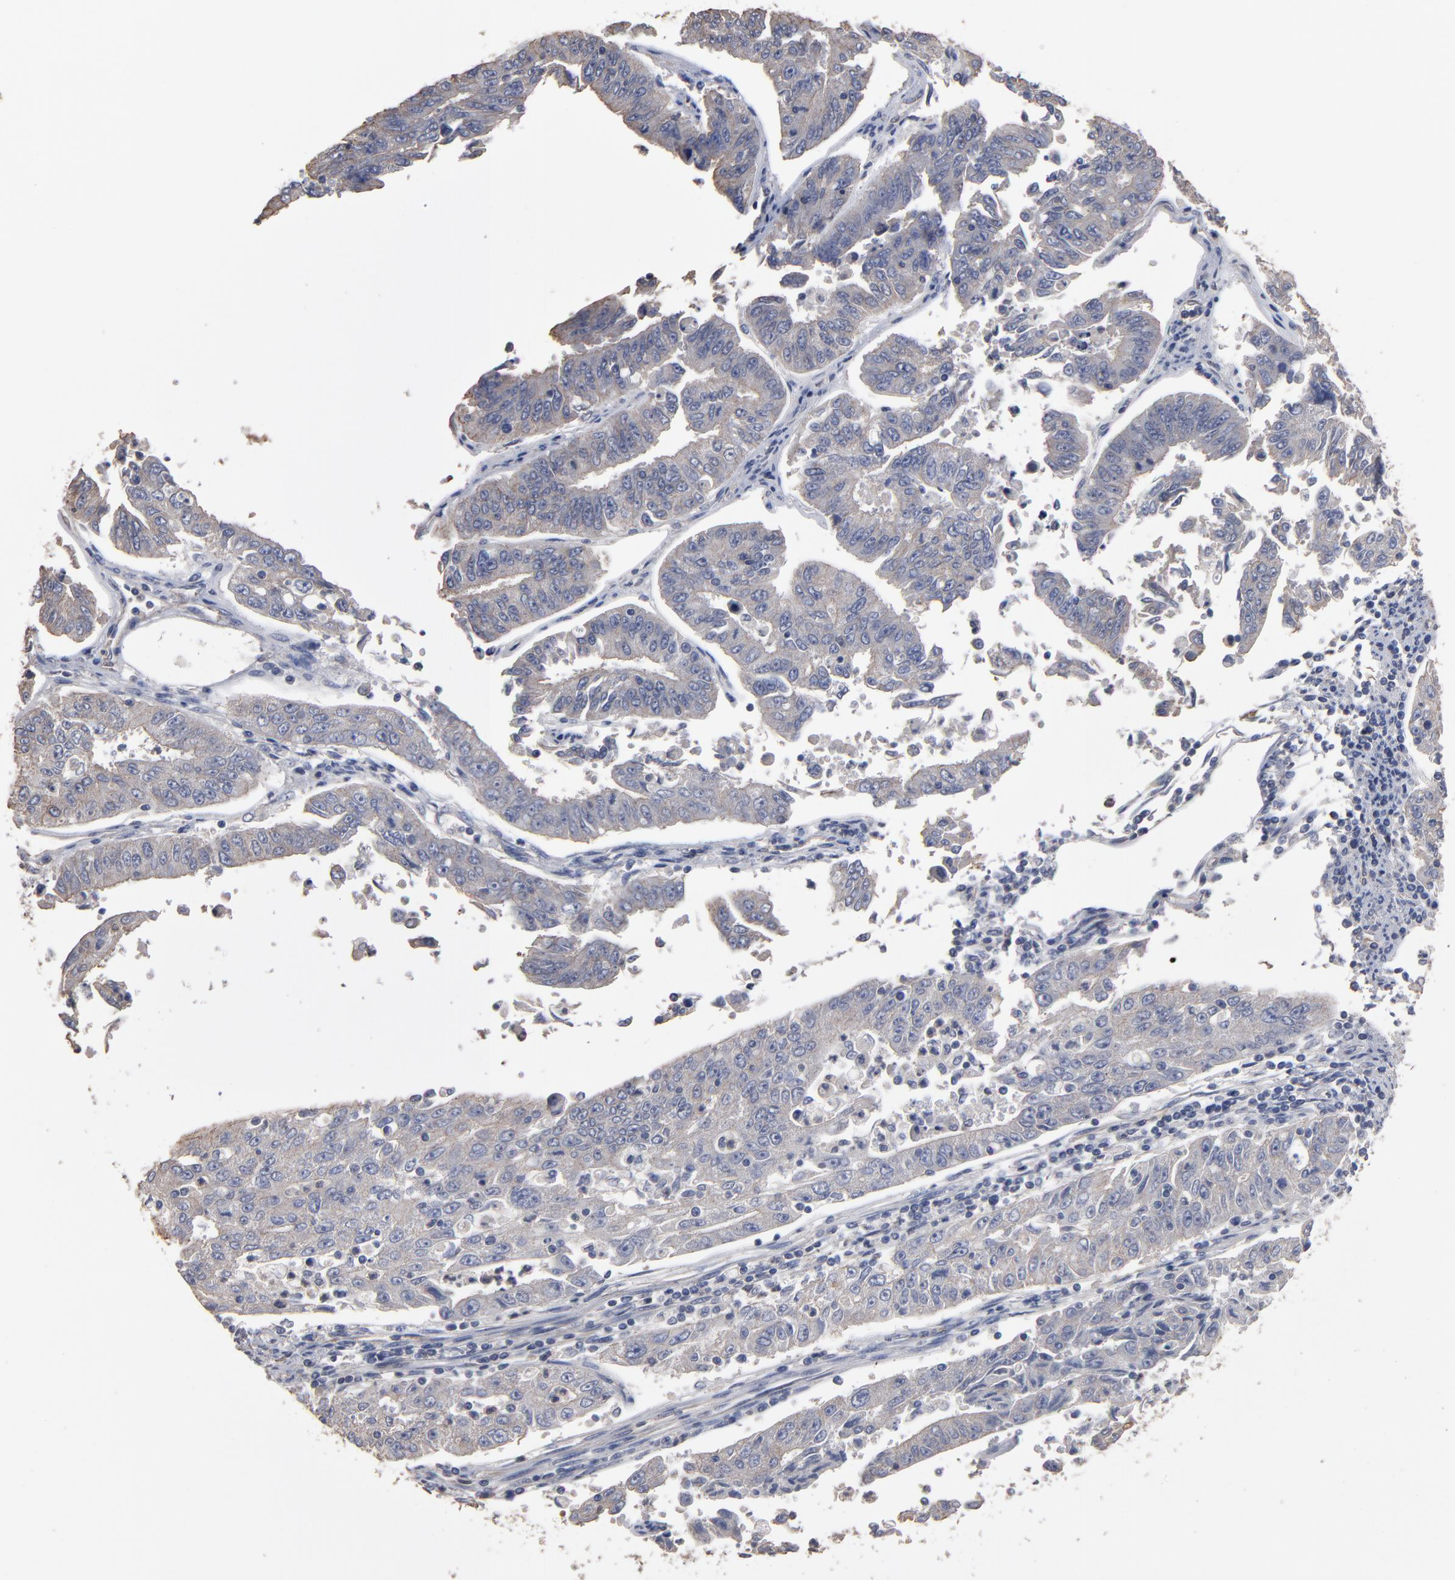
{"staining": {"intensity": "weak", "quantity": ">75%", "location": "cytoplasmic/membranous"}, "tissue": "endometrial cancer", "cell_type": "Tumor cells", "image_type": "cancer", "snomed": [{"axis": "morphology", "description": "Adenocarcinoma, NOS"}, {"axis": "topography", "description": "Endometrium"}], "caption": "Endometrial cancer (adenocarcinoma) stained with a protein marker exhibits weak staining in tumor cells.", "gene": "DMD", "patient": {"sex": "female", "age": 42}}